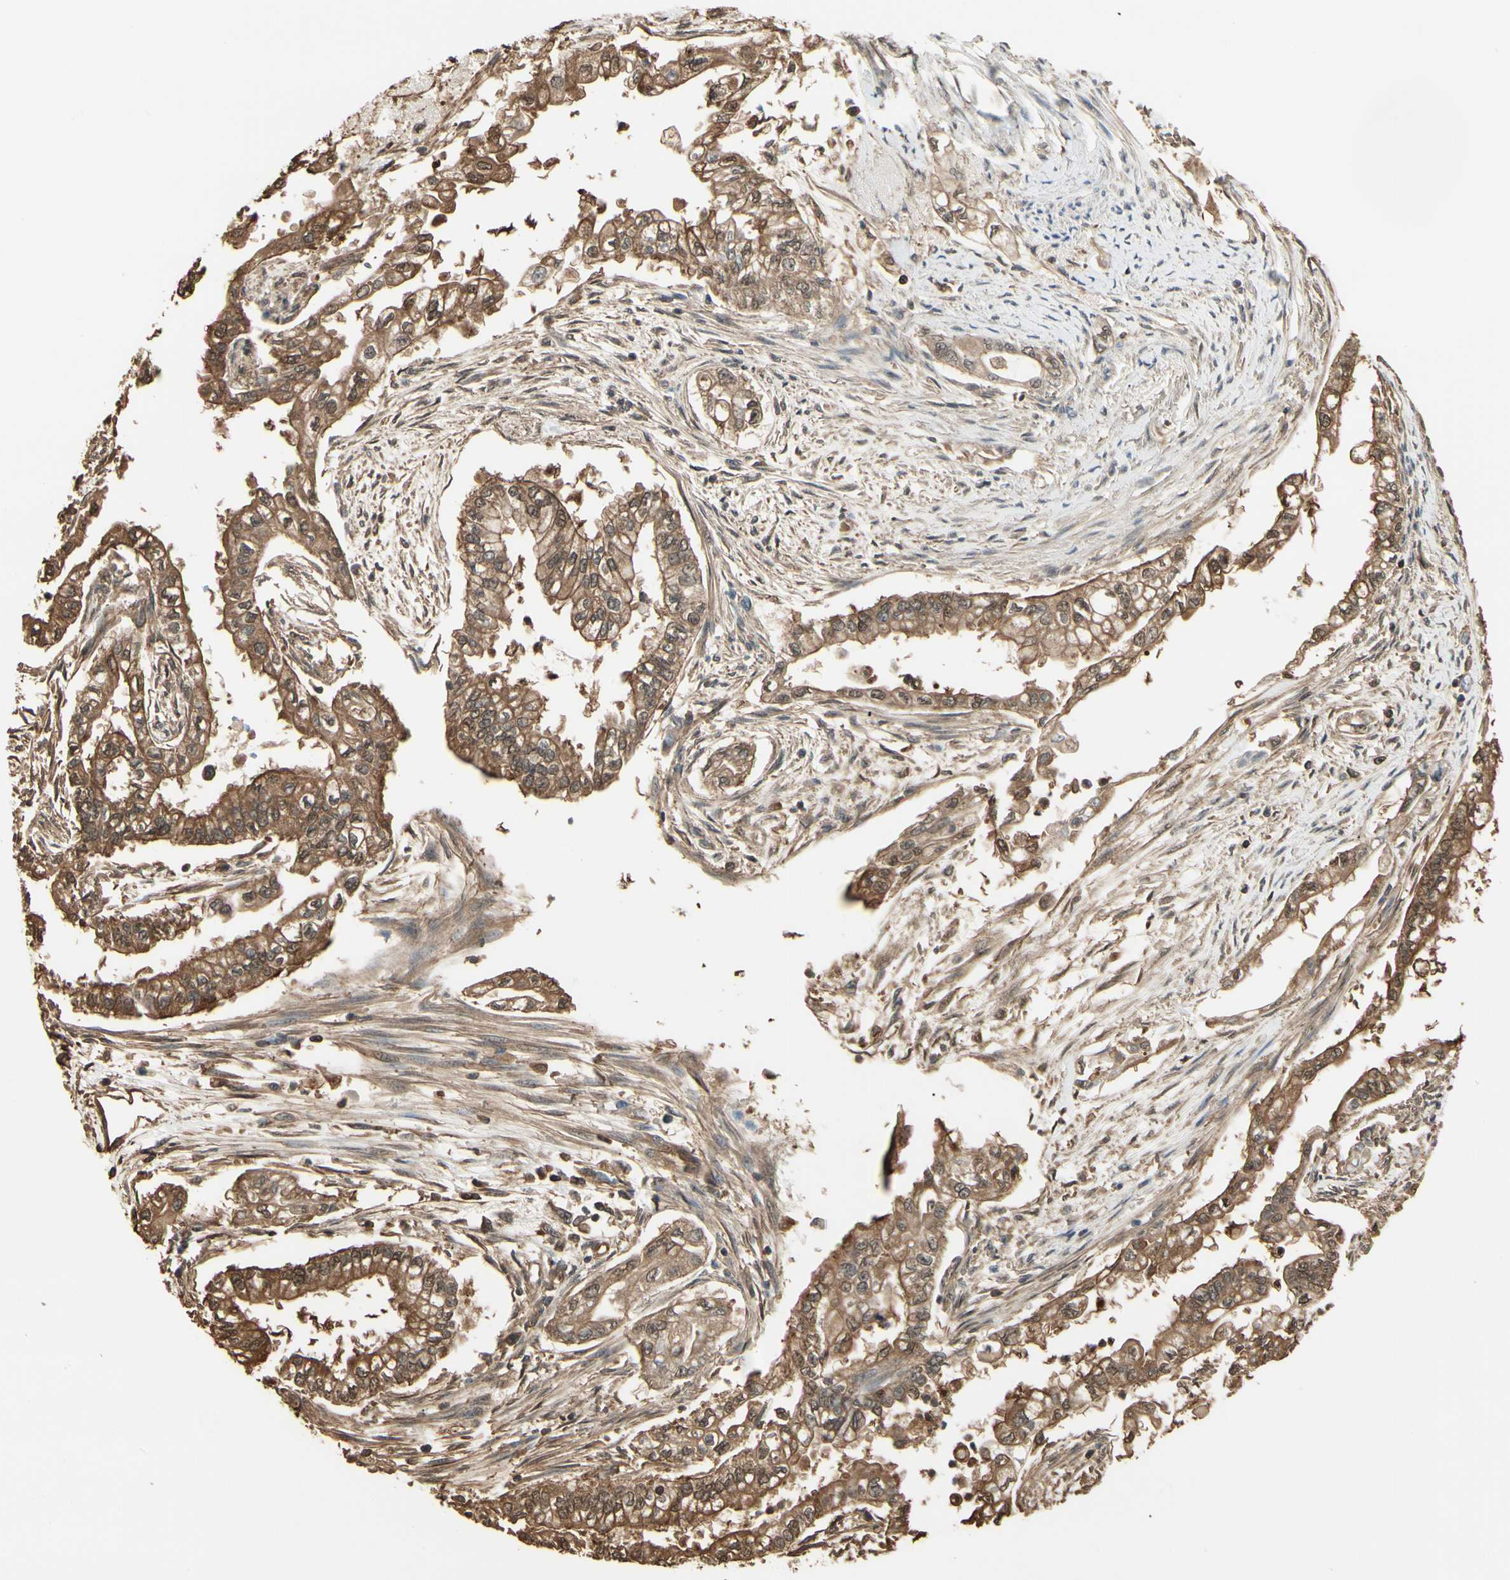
{"staining": {"intensity": "strong", "quantity": ">75%", "location": "cytoplasmic/membranous"}, "tissue": "pancreatic cancer", "cell_type": "Tumor cells", "image_type": "cancer", "snomed": [{"axis": "morphology", "description": "Normal tissue, NOS"}, {"axis": "topography", "description": "Pancreas"}], "caption": "High-magnification brightfield microscopy of pancreatic cancer stained with DAB (brown) and counterstained with hematoxylin (blue). tumor cells exhibit strong cytoplasmic/membranous expression is seen in about>75% of cells.", "gene": "YWHAE", "patient": {"sex": "male", "age": 42}}